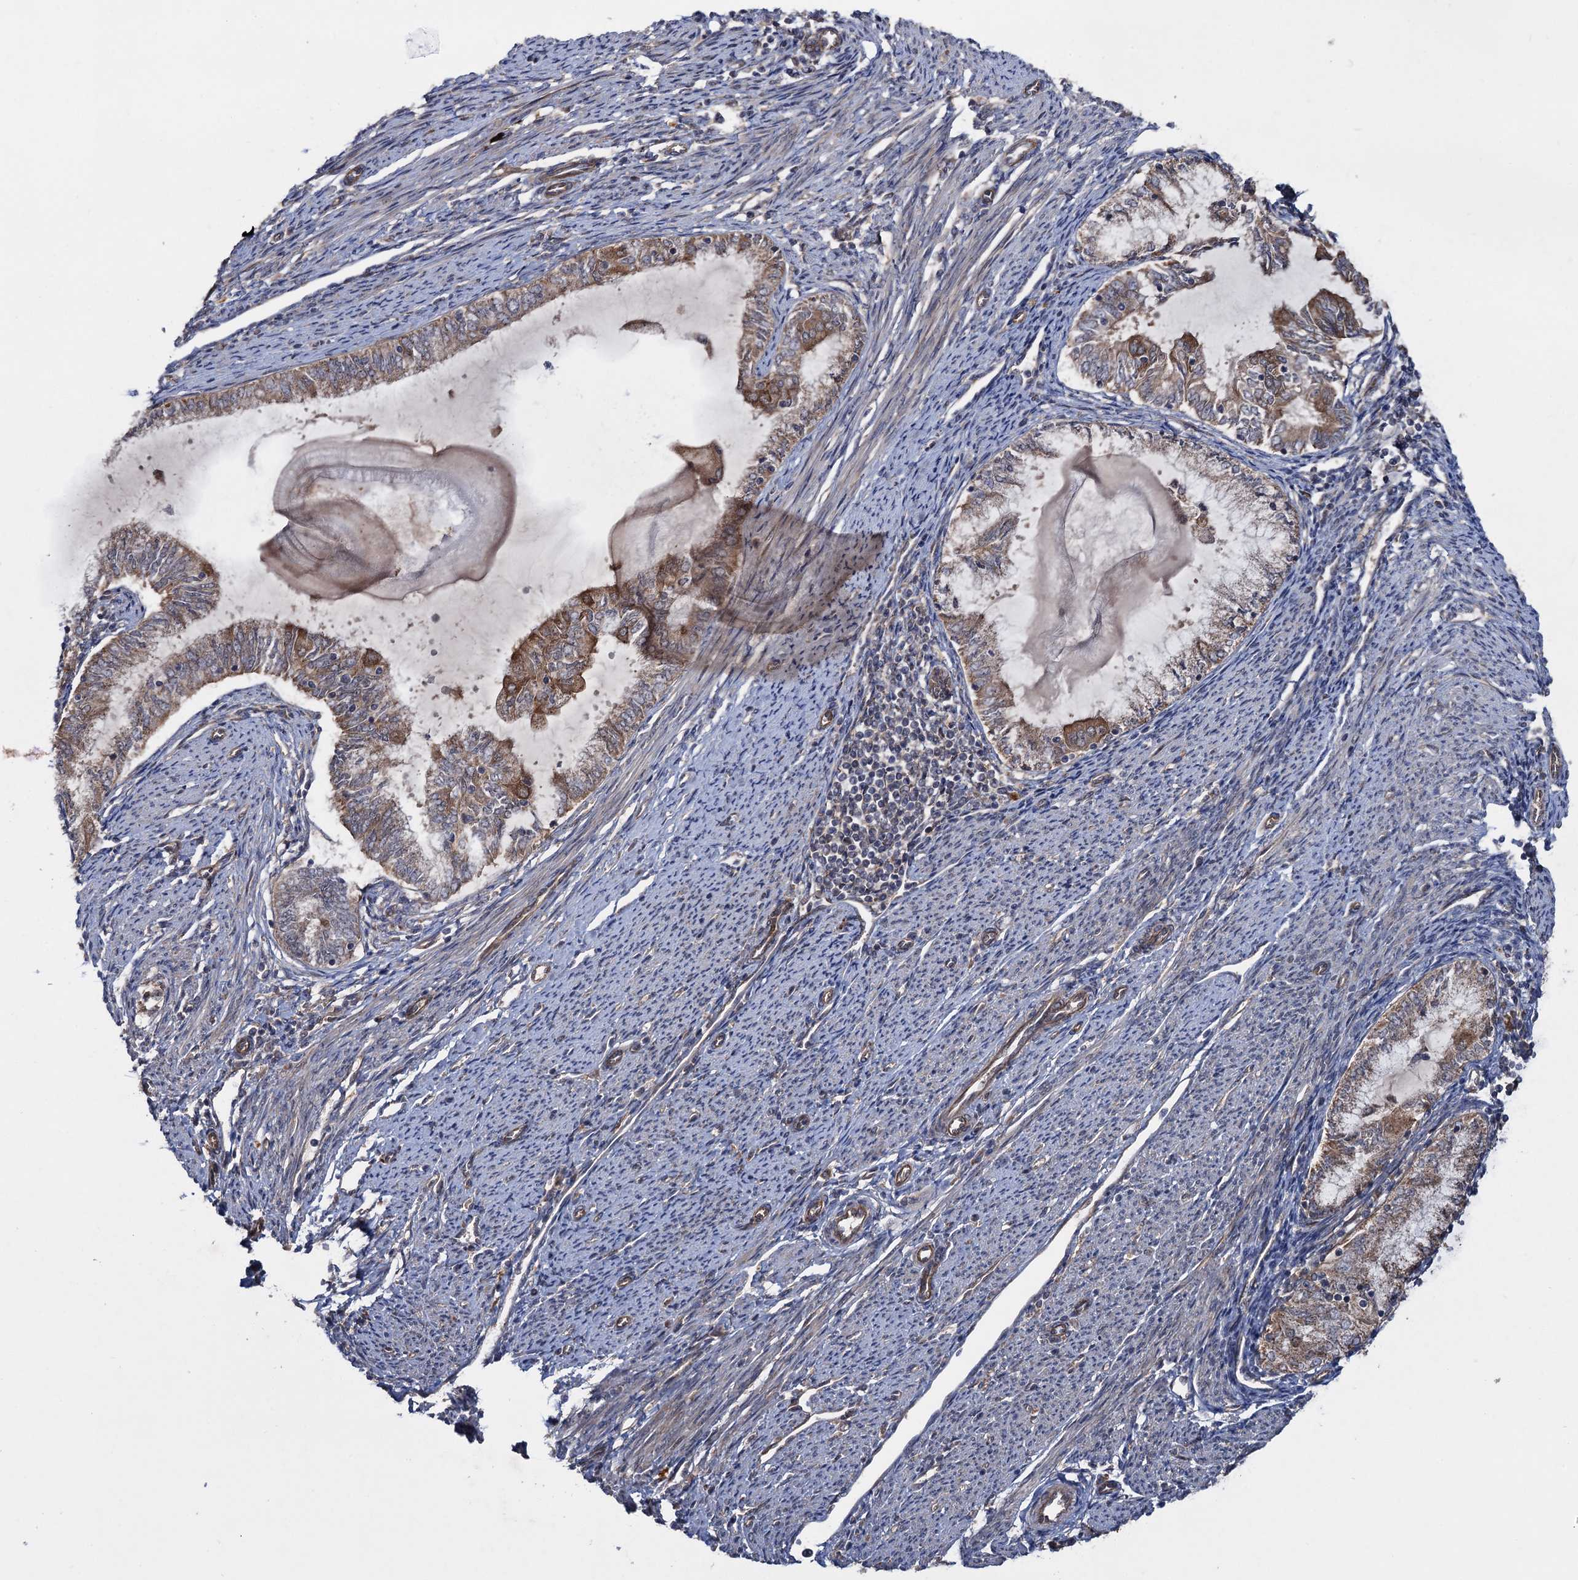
{"staining": {"intensity": "moderate", "quantity": "<25%", "location": "cytoplasmic/membranous"}, "tissue": "endometrial cancer", "cell_type": "Tumor cells", "image_type": "cancer", "snomed": [{"axis": "morphology", "description": "Adenocarcinoma, NOS"}, {"axis": "topography", "description": "Endometrium"}], "caption": "A low amount of moderate cytoplasmic/membranous positivity is appreciated in approximately <25% of tumor cells in adenocarcinoma (endometrial) tissue.", "gene": "HAUS1", "patient": {"sex": "female", "age": 79}}